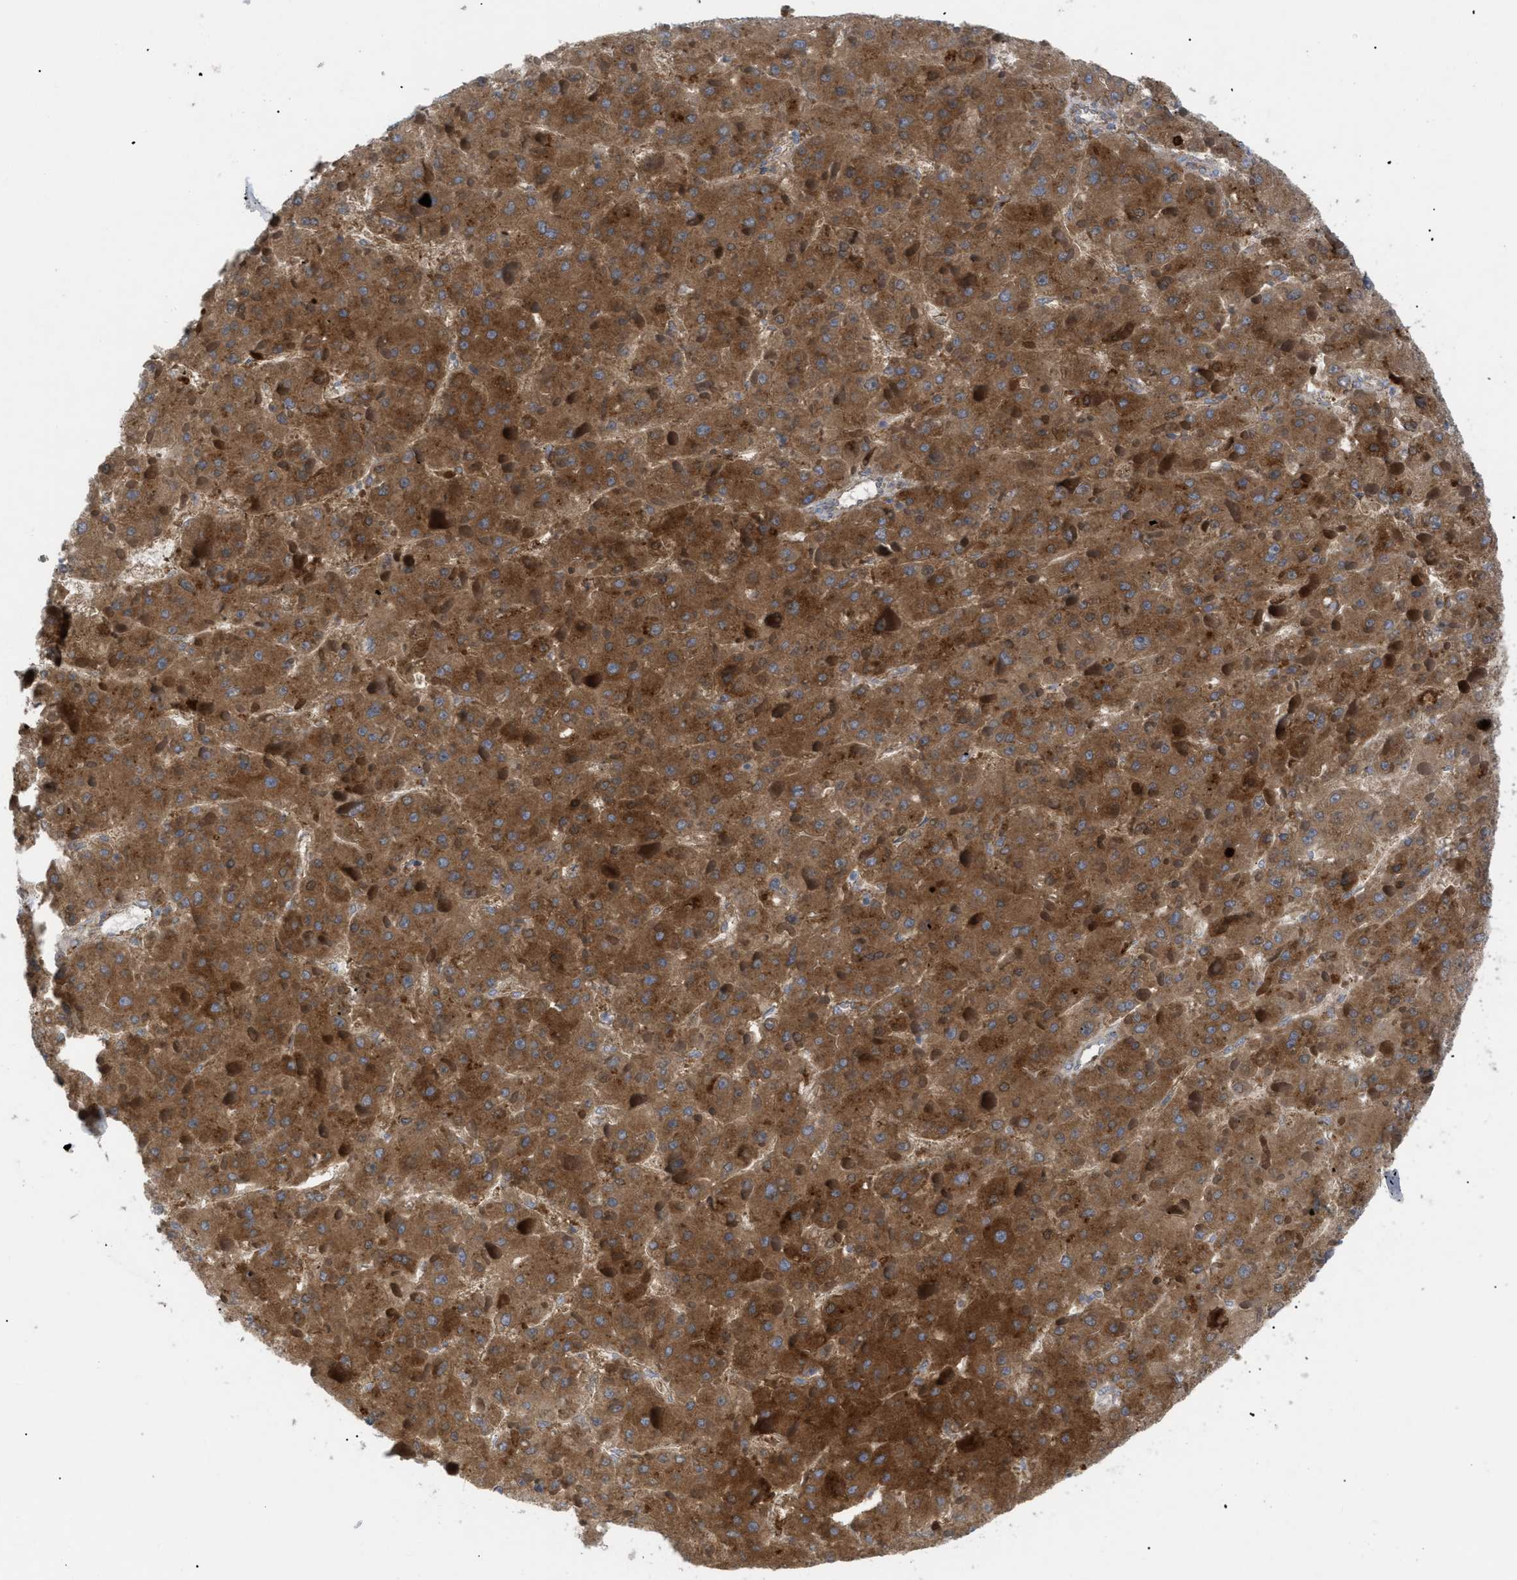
{"staining": {"intensity": "strong", "quantity": ">75%", "location": "cytoplasmic/membranous"}, "tissue": "liver cancer", "cell_type": "Tumor cells", "image_type": "cancer", "snomed": [{"axis": "morphology", "description": "Carcinoma, Hepatocellular, NOS"}, {"axis": "topography", "description": "Liver"}], "caption": "A high amount of strong cytoplasmic/membranous positivity is present in approximately >75% of tumor cells in liver cancer (hepatocellular carcinoma) tissue. Immunohistochemistry (ihc) stains the protein in brown and the nuclei are stained blue.", "gene": "SLC50A1", "patient": {"sex": "female", "age": 73}}